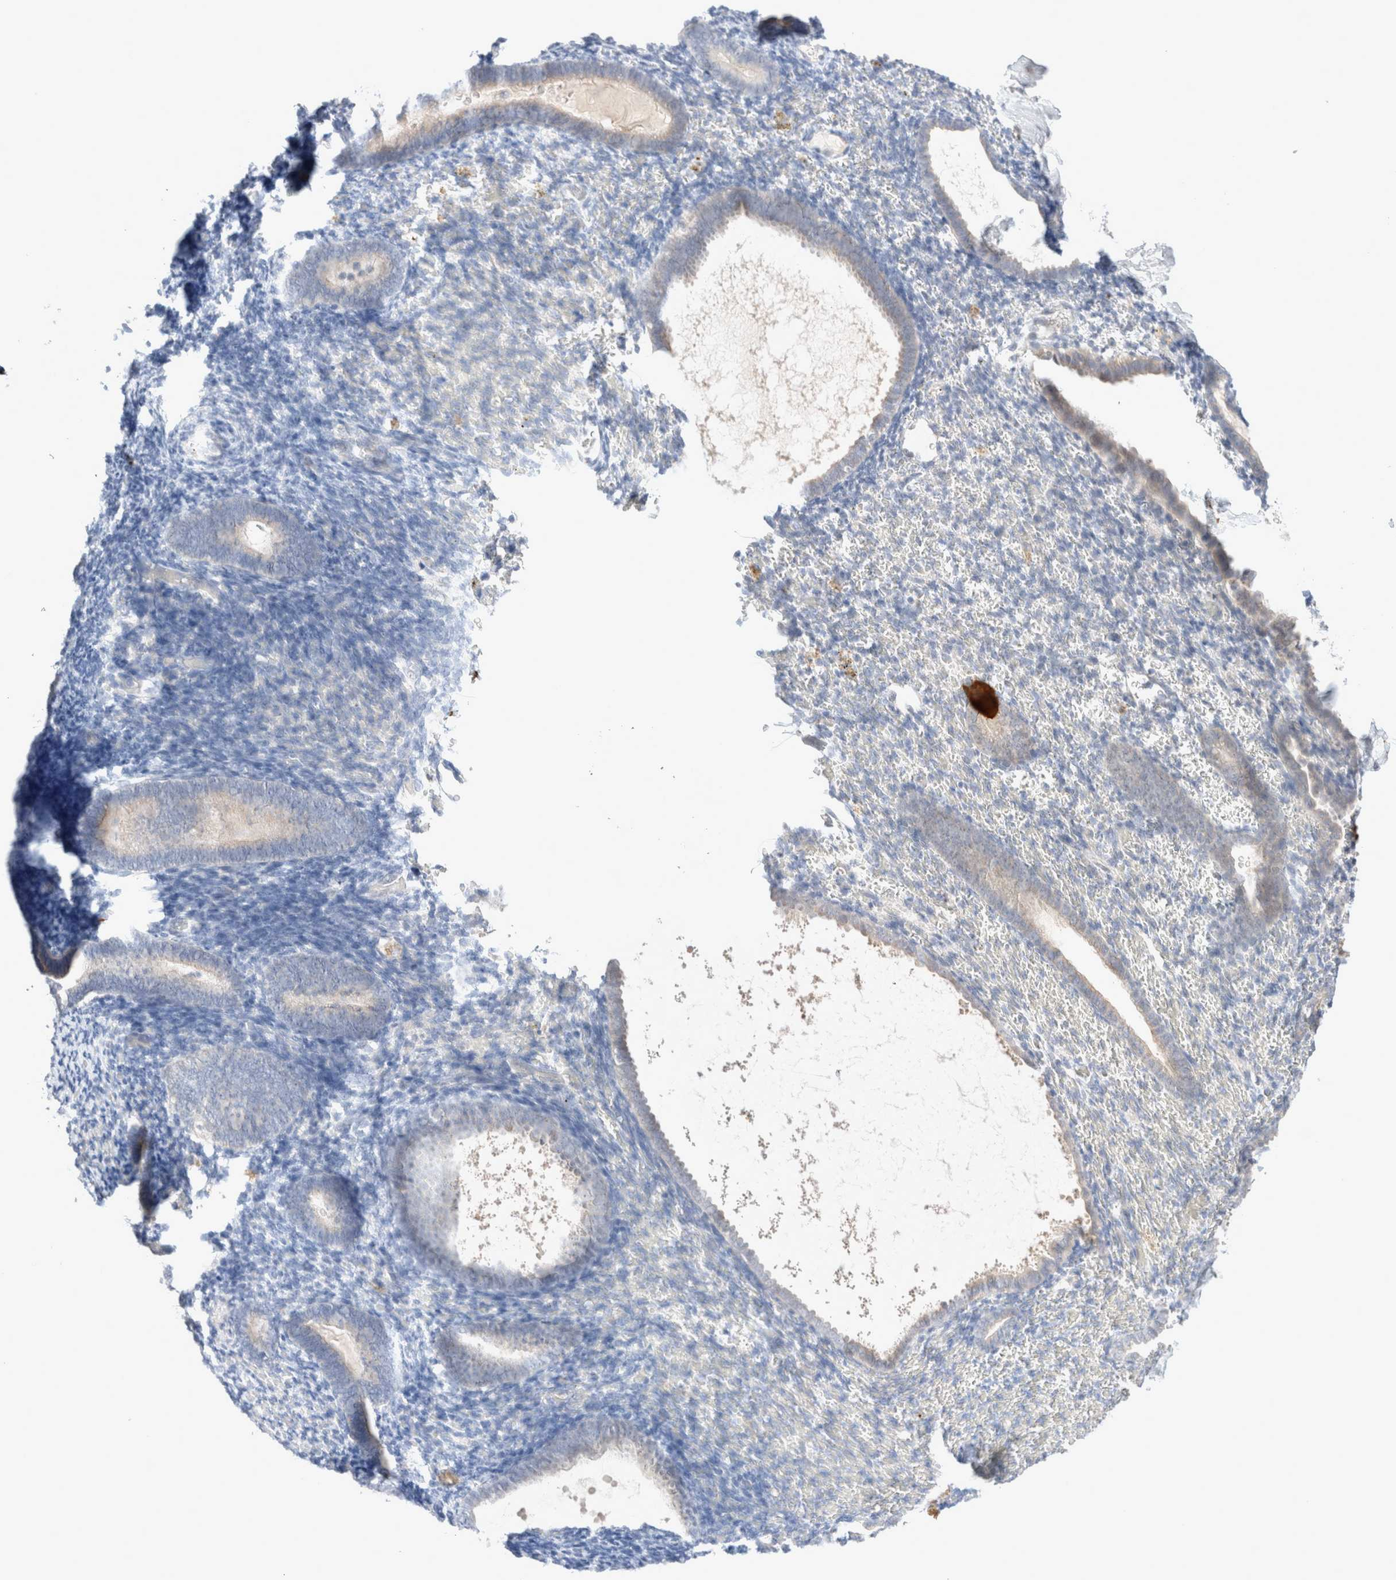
{"staining": {"intensity": "negative", "quantity": "none", "location": "none"}, "tissue": "endometrium", "cell_type": "Cells in endometrial stroma", "image_type": "normal", "snomed": [{"axis": "morphology", "description": "Normal tissue, NOS"}, {"axis": "topography", "description": "Endometrium"}], "caption": "Immunohistochemical staining of benign human endometrium demonstrates no significant positivity in cells in endometrial stroma.", "gene": "SPATA20", "patient": {"sex": "female", "age": 51}}